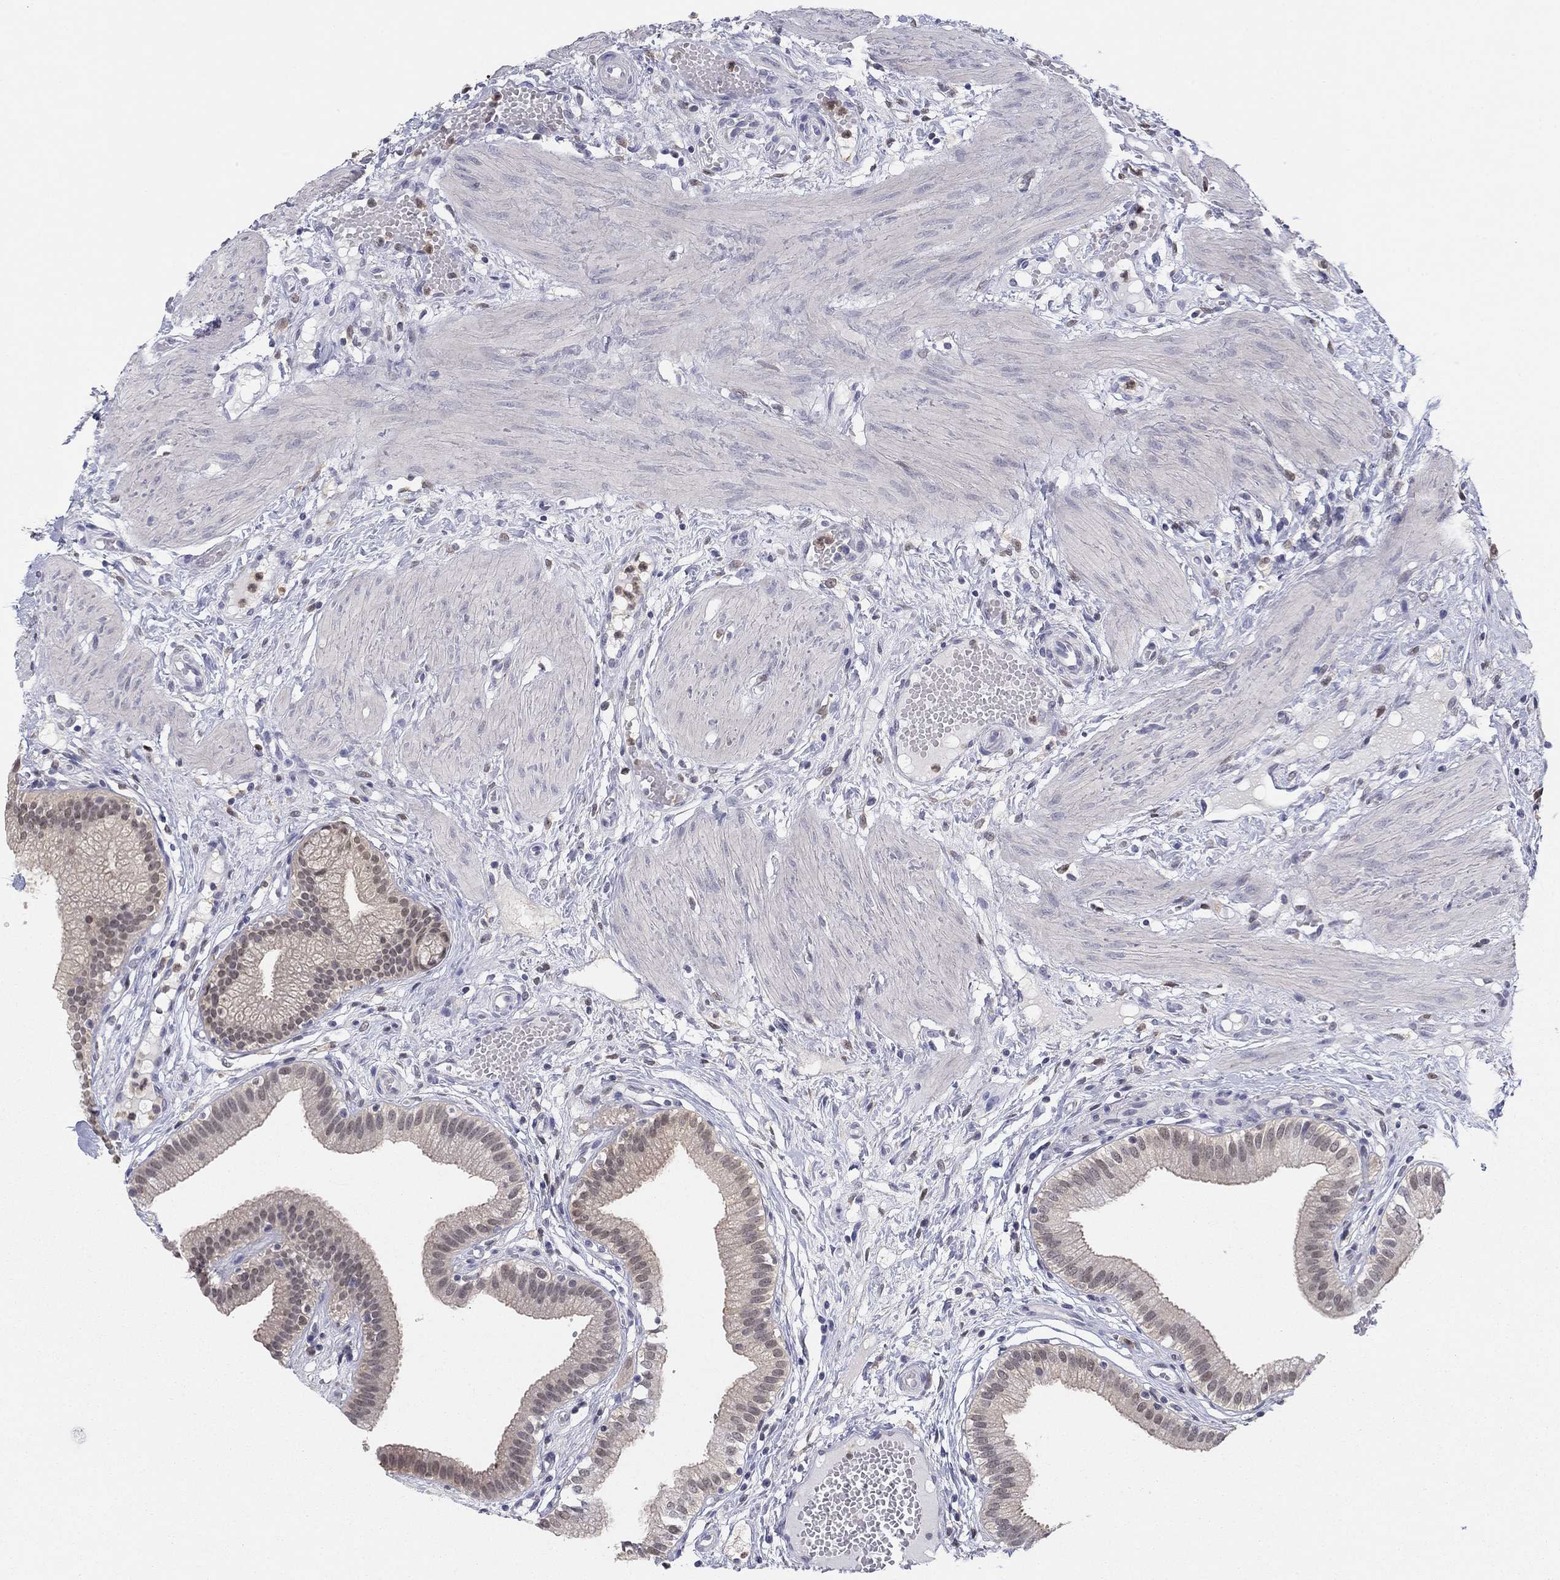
{"staining": {"intensity": "moderate", "quantity": "<25%", "location": "cytoplasmic/membranous"}, "tissue": "gallbladder", "cell_type": "Glandular cells", "image_type": "normal", "snomed": [{"axis": "morphology", "description": "Normal tissue, NOS"}, {"axis": "topography", "description": "Gallbladder"}], "caption": "IHC of unremarkable gallbladder demonstrates low levels of moderate cytoplasmic/membranous positivity in approximately <25% of glandular cells.", "gene": "PDXK", "patient": {"sex": "female", "age": 24}}